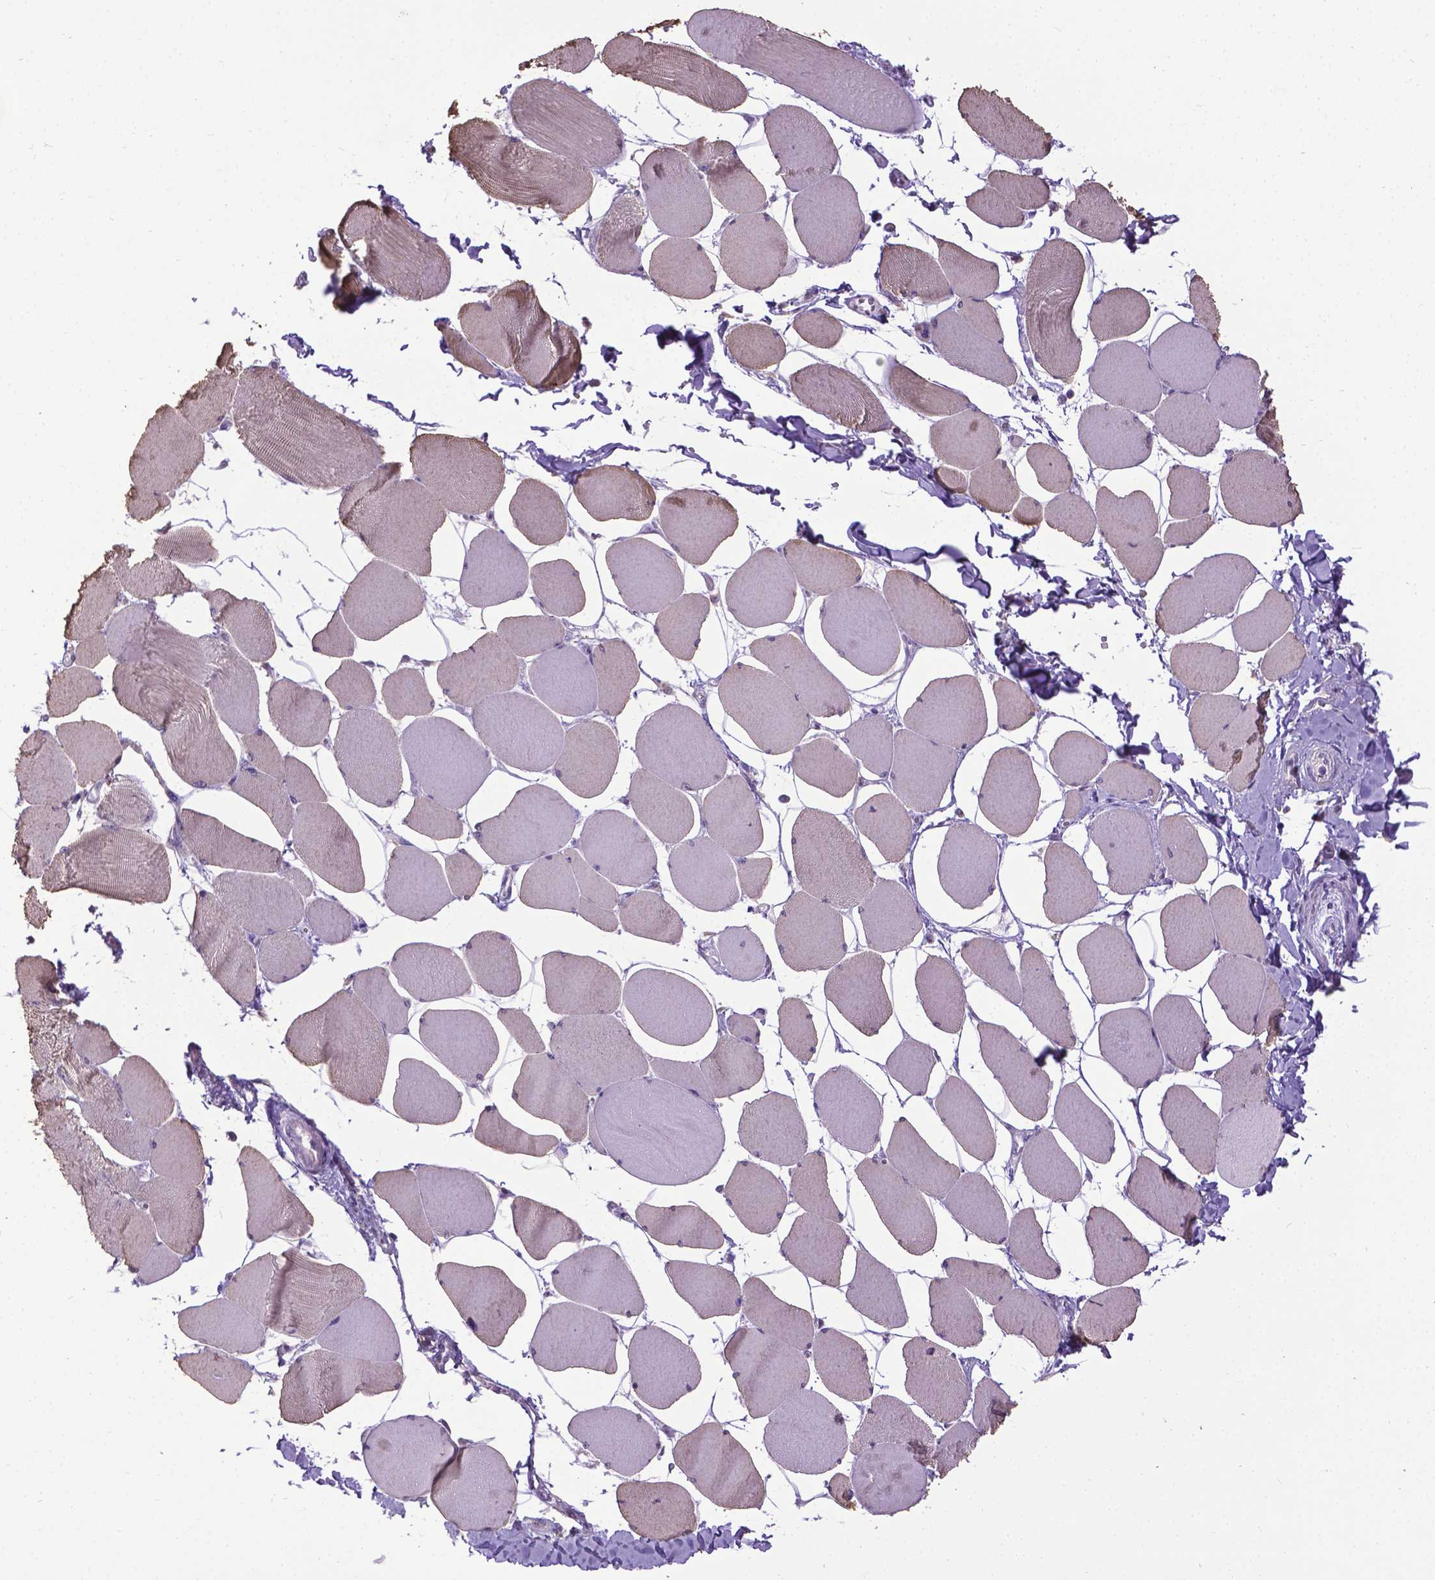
{"staining": {"intensity": "weak", "quantity": "<25%", "location": "cytoplasmic/membranous"}, "tissue": "skeletal muscle", "cell_type": "Myocytes", "image_type": "normal", "snomed": [{"axis": "morphology", "description": "Normal tissue, NOS"}, {"axis": "topography", "description": "Skeletal muscle"}], "caption": "This photomicrograph is of unremarkable skeletal muscle stained with immunohistochemistry to label a protein in brown with the nuclei are counter-stained blue. There is no expression in myocytes.", "gene": "CPM", "patient": {"sex": "female", "age": 75}}